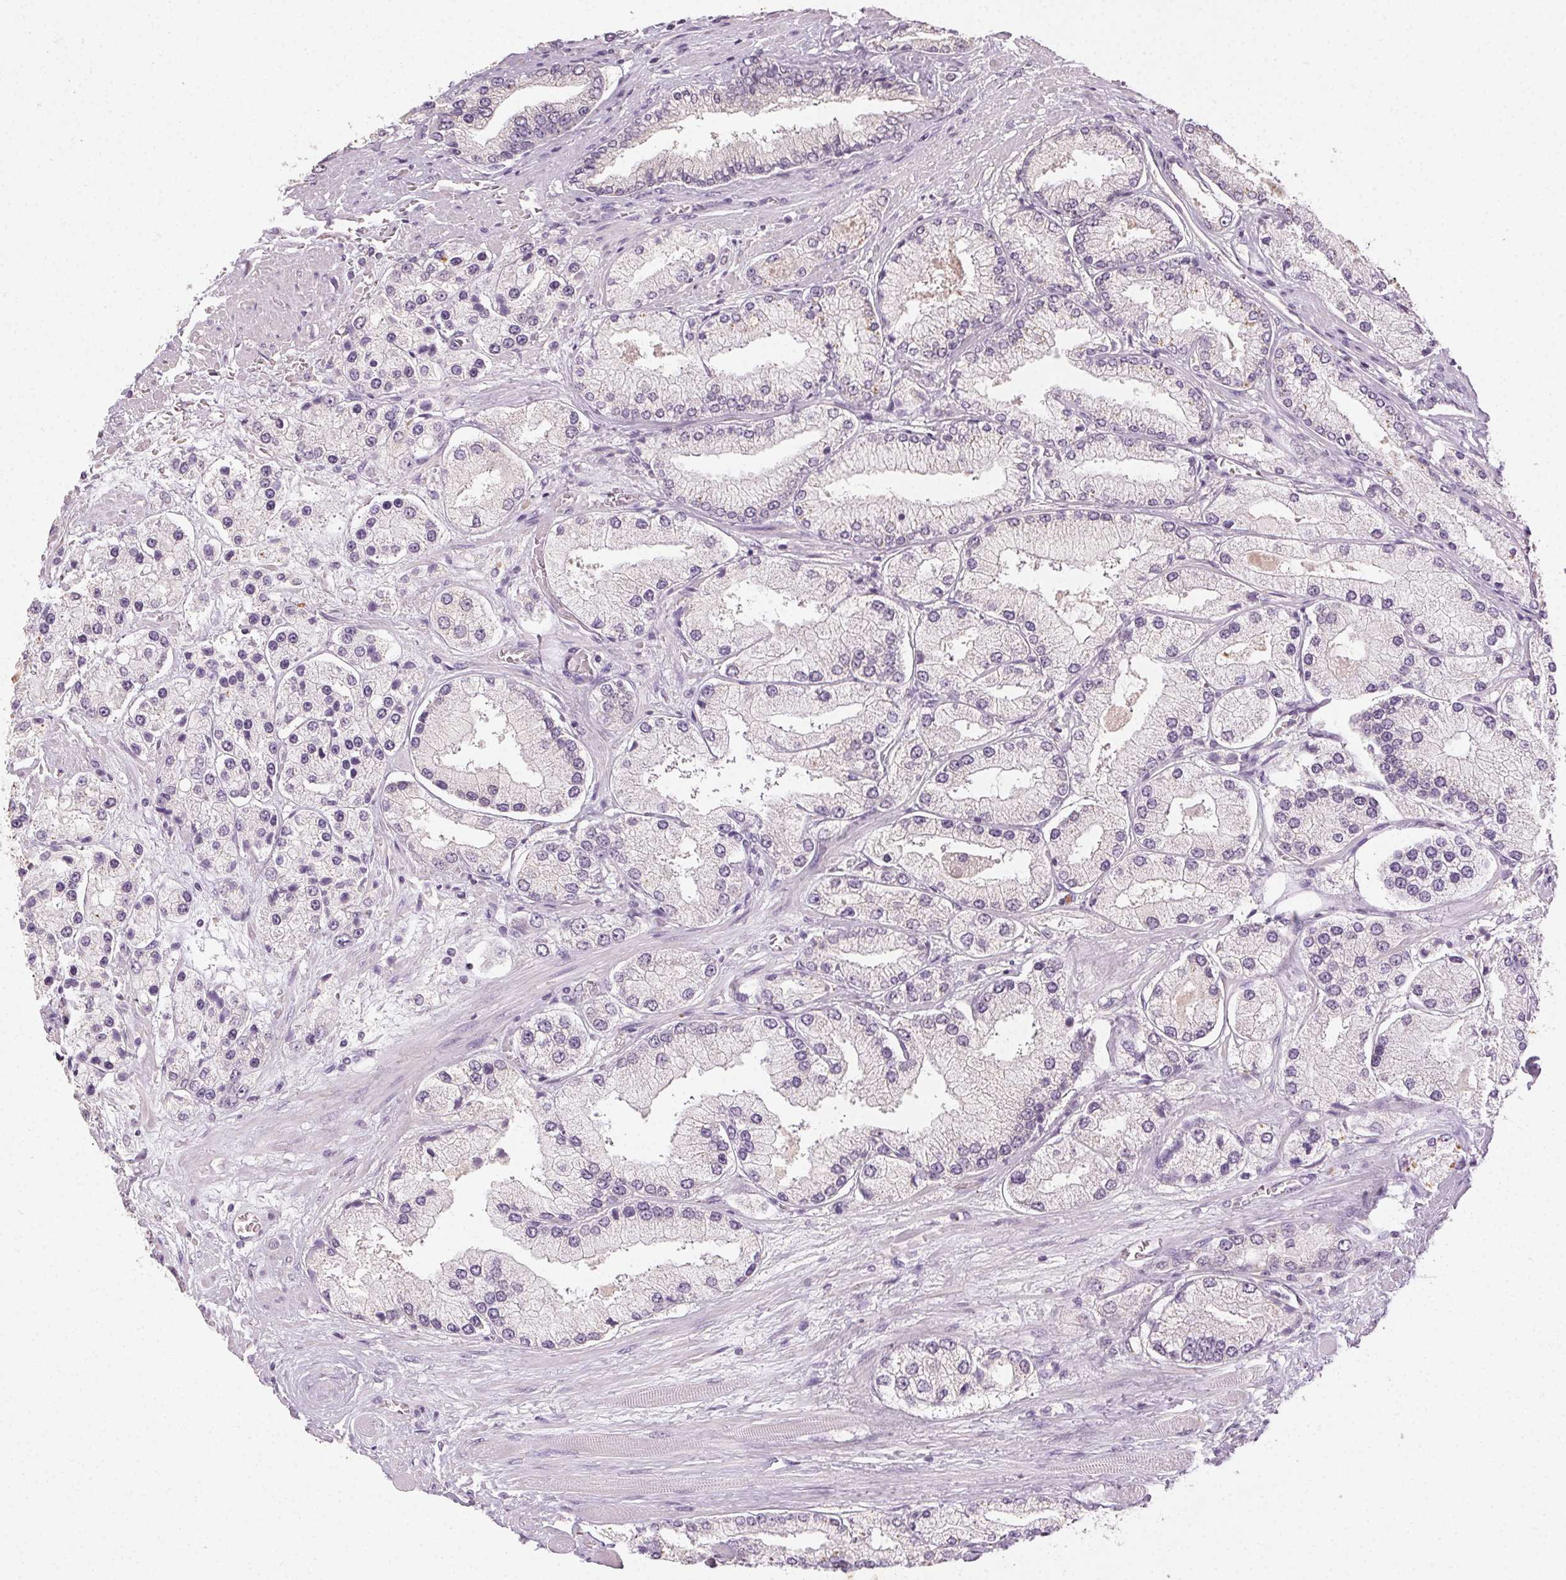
{"staining": {"intensity": "negative", "quantity": "none", "location": "none"}, "tissue": "prostate cancer", "cell_type": "Tumor cells", "image_type": "cancer", "snomed": [{"axis": "morphology", "description": "Adenocarcinoma, High grade"}, {"axis": "topography", "description": "Prostate"}], "caption": "Prostate cancer stained for a protein using IHC displays no staining tumor cells.", "gene": "CLTRN", "patient": {"sex": "male", "age": 67}}